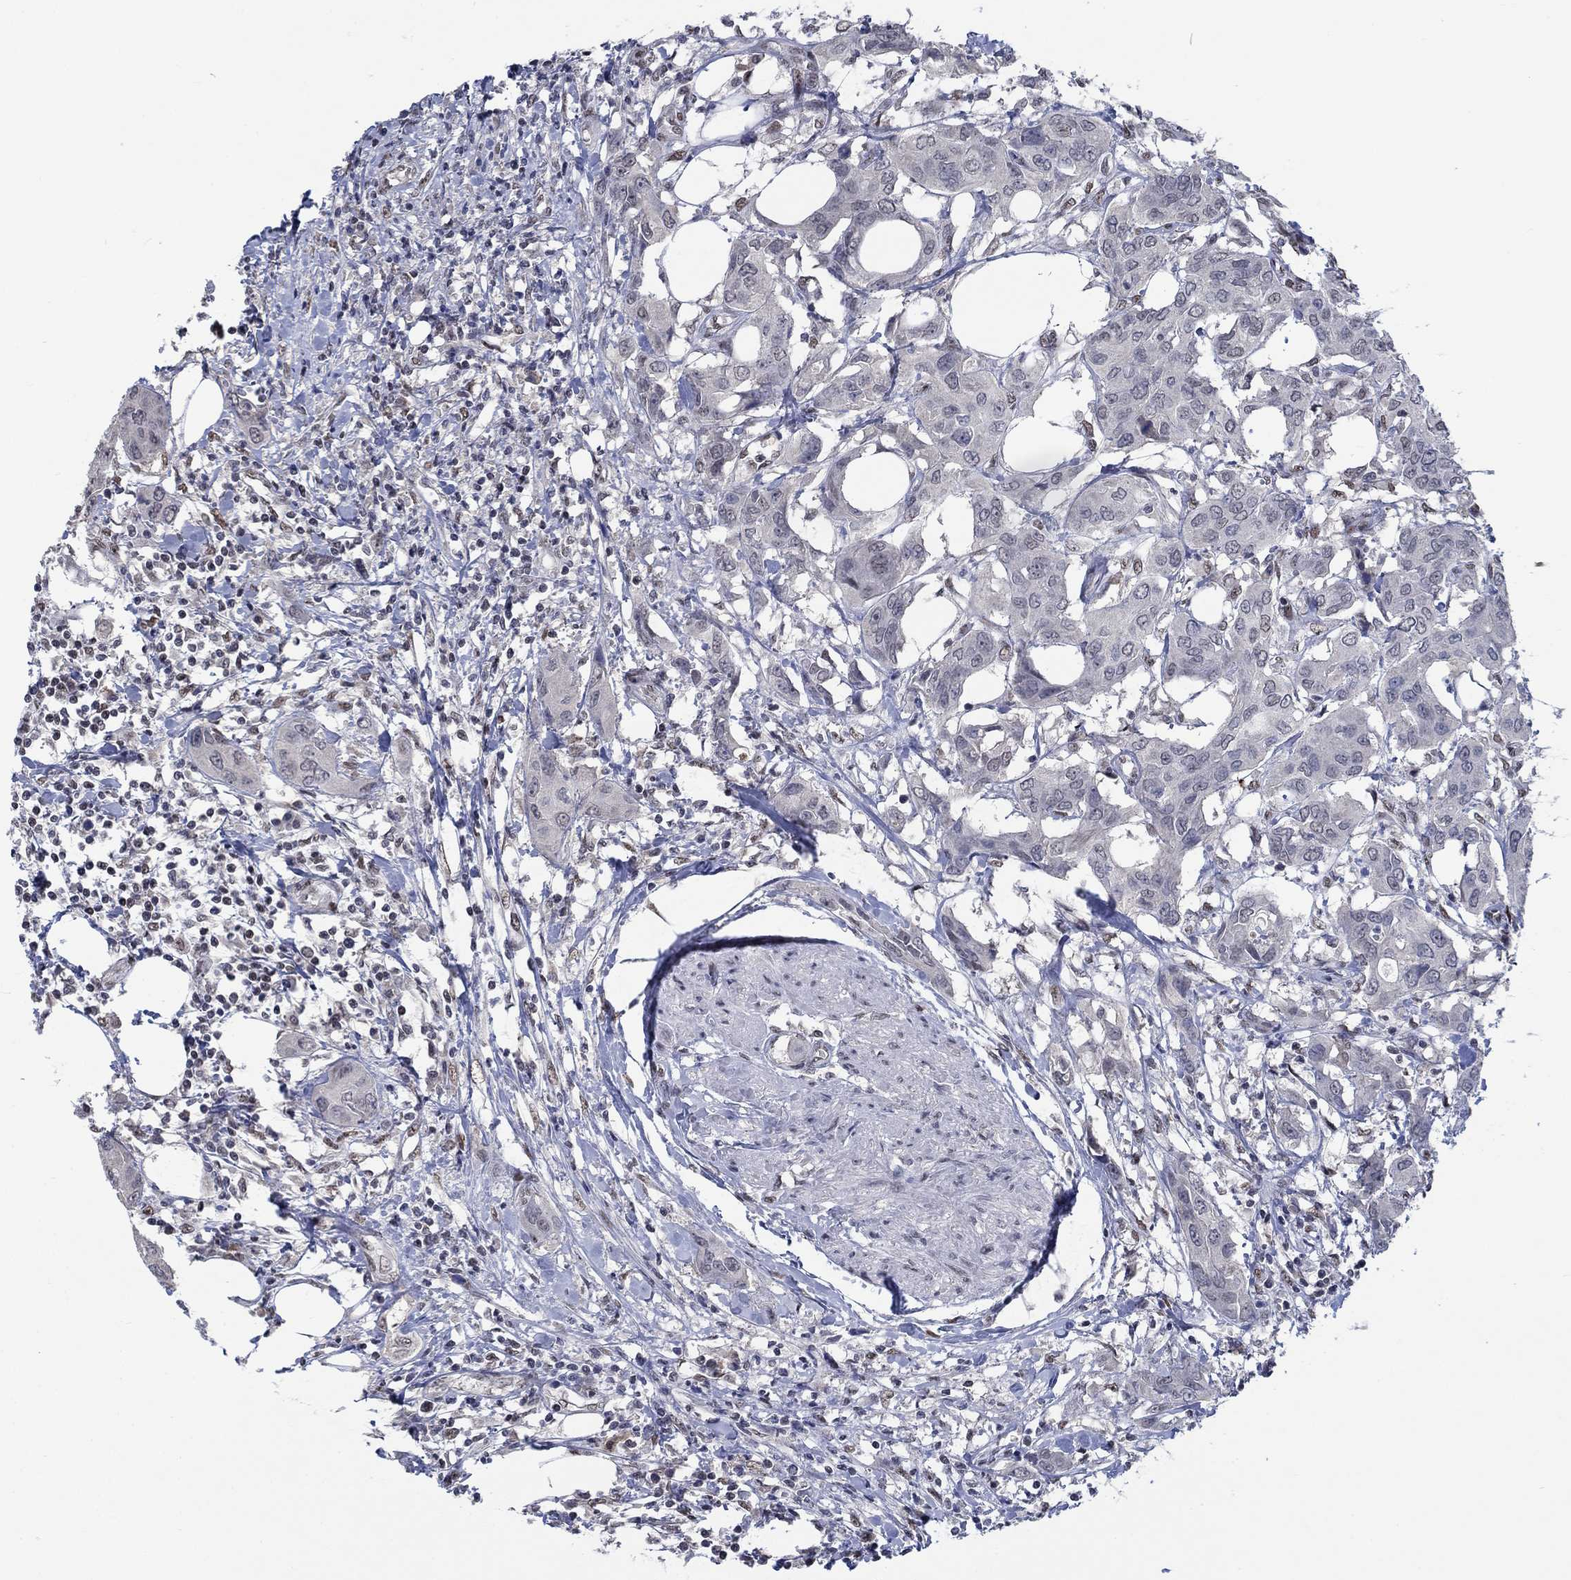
{"staining": {"intensity": "negative", "quantity": "none", "location": "none"}, "tissue": "urothelial cancer", "cell_type": "Tumor cells", "image_type": "cancer", "snomed": [{"axis": "morphology", "description": "Urothelial carcinoma, NOS"}, {"axis": "morphology", "description": "Urothelial carcinoma, High grade"}, {"axis": "topography", "description": "Urinary bladder"}], "caption": "Tumor cells are negative for brown protein staining in transitional cell carcinoma.", "gene": "HTN1", "patient": {"sex": "male", "age": 63}}